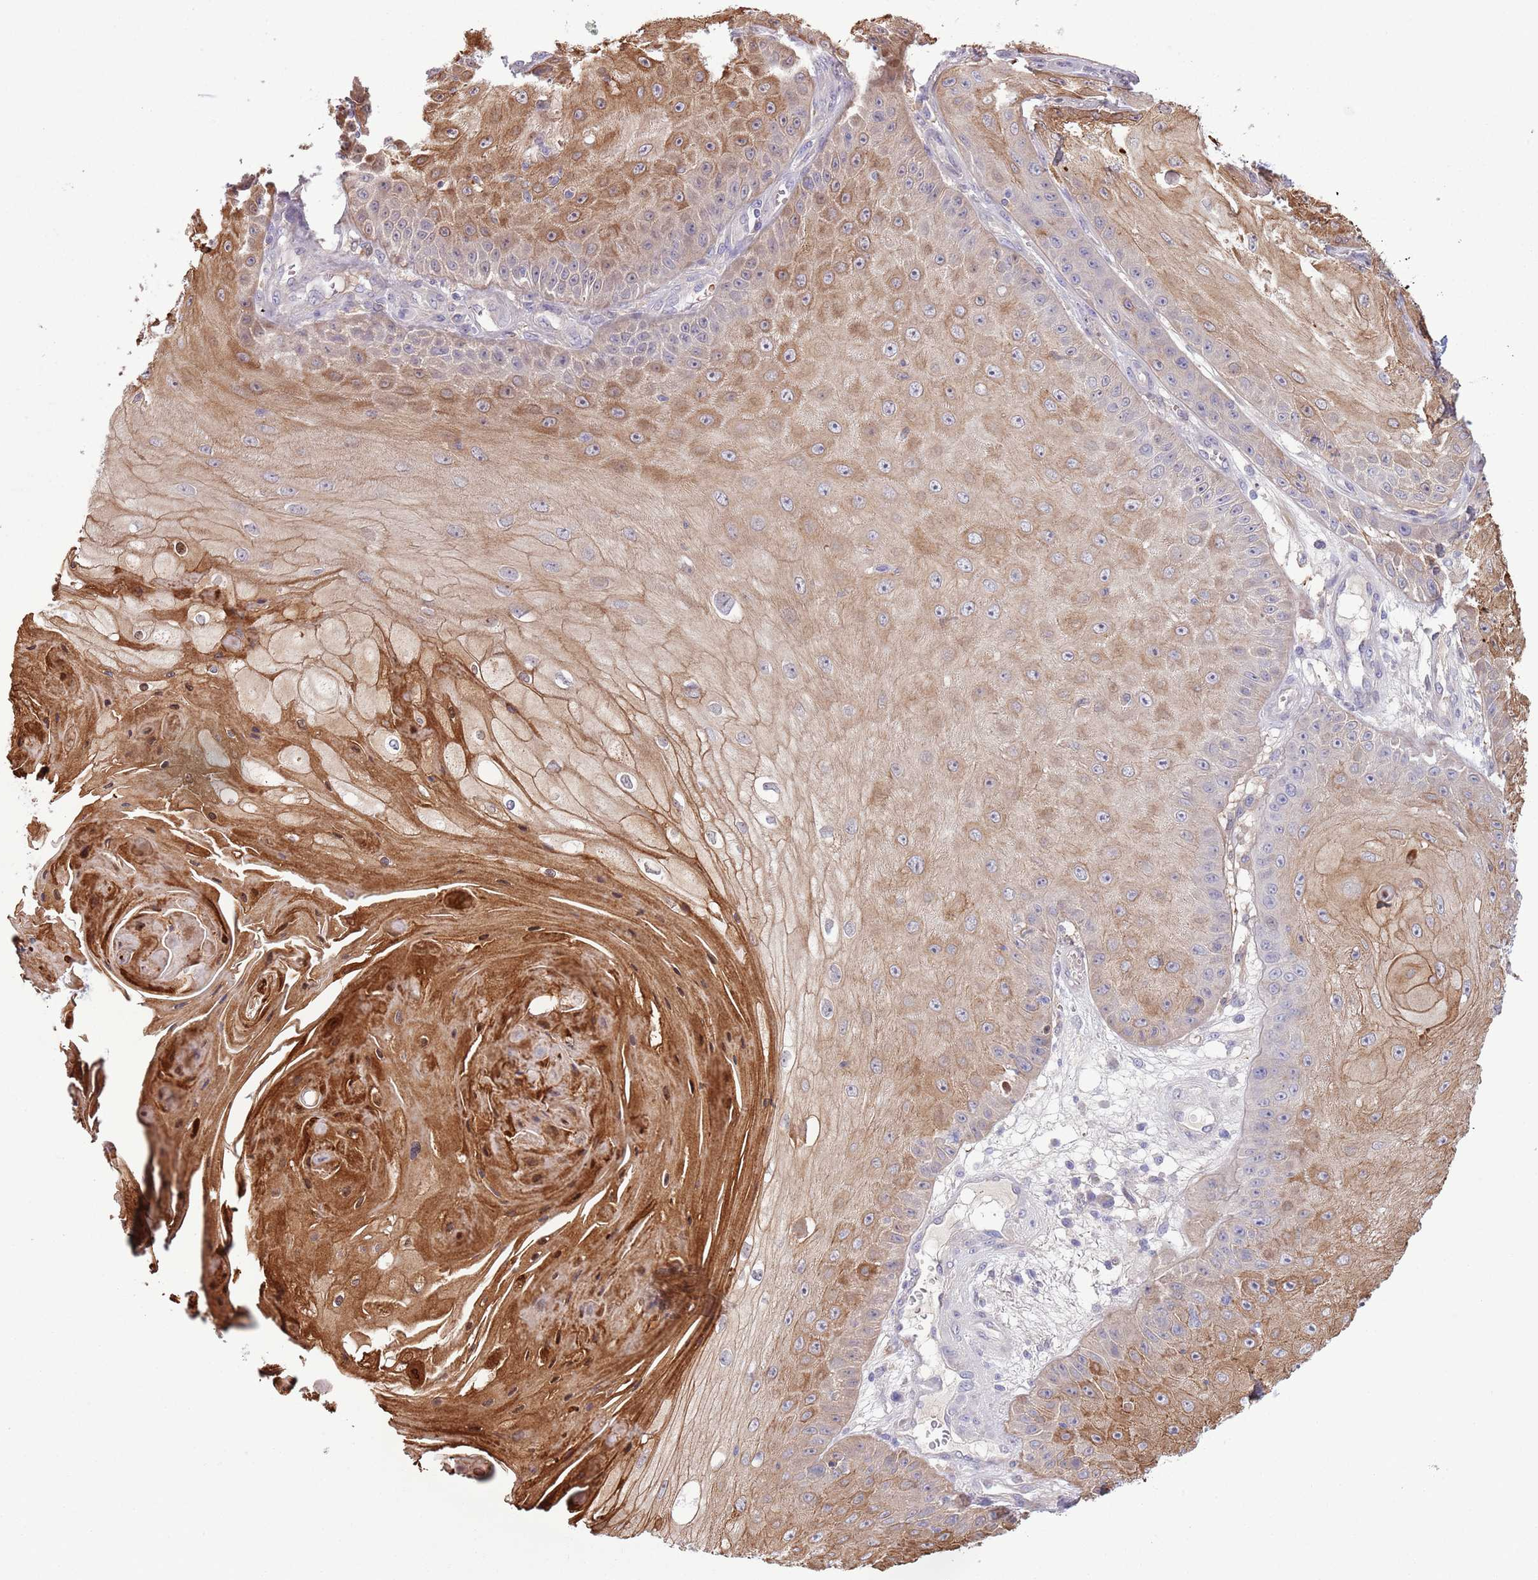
{"staining": {"intensity": "moderate", "quantity": "25%-75%", "location": "cytoplasmic/membranous"}, "tissue": "skin cancer", "cell_type": "Tumor cells", "image_type": "cancer", "snomed": [{"axis": "morphology", "description": "Squamous cell carcinoma, NOS"}, {"axis": "topography", "description": "Skin"}], "caption": "Skin cancer (squamous cell carcinoma) stained with a protein marker reveals moderate staining in tumor cells.", "gene": "TINAGL1", "patient": {"sex": "male", "age": 70}}